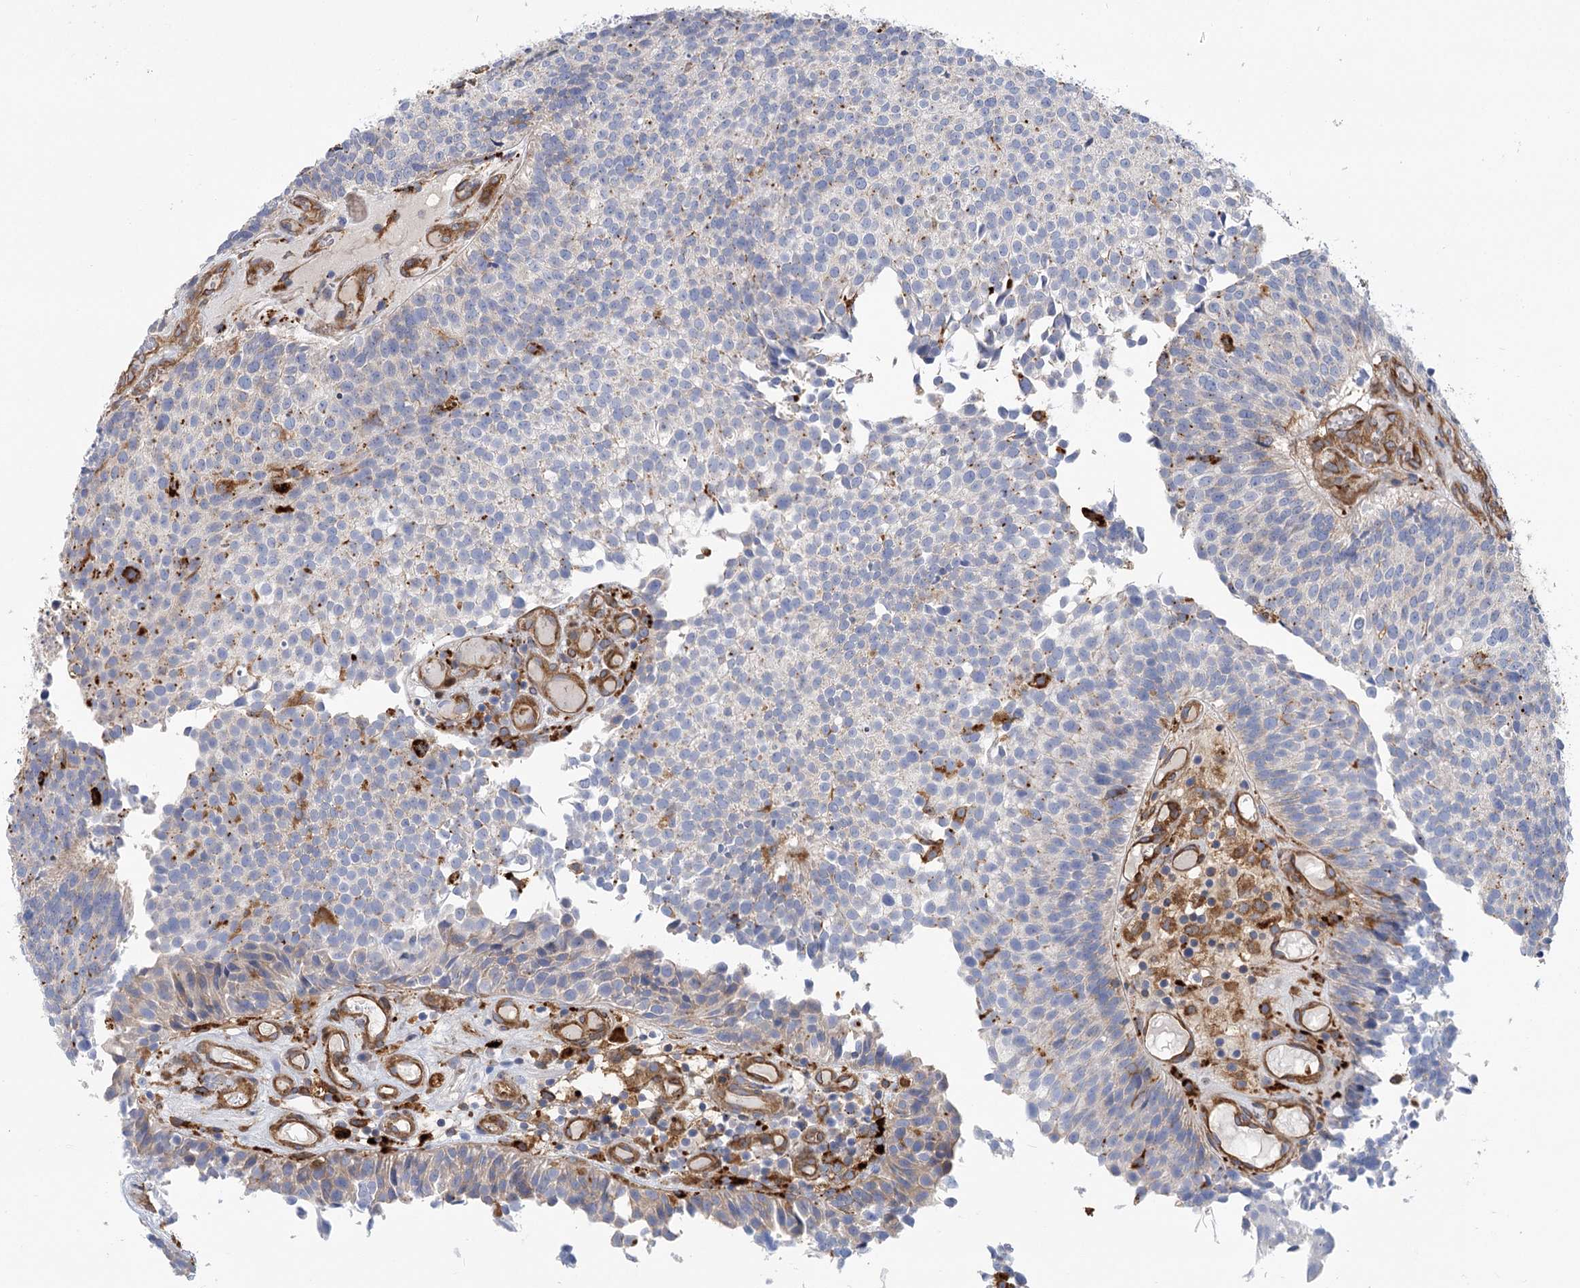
{"staining": {"intensity": "negative", "quantity": "none", "location": "none"}, "tissue": "urothelial cancer", "cell_type": "Tumor cells", "image_type": "cancer", "snomed": [{"axis": "morphology", "description": "Urothelial carcinoma, Low grade"}, {"axis": "topography", "description": "Urinary bladder"}], "caption": "This is an immunohistochemistry histopathology image of human urothelial cancer. There is no positivity in tumor cells.", "gene": "GUSB", "patient": {"sex": "male", "age": 86}}